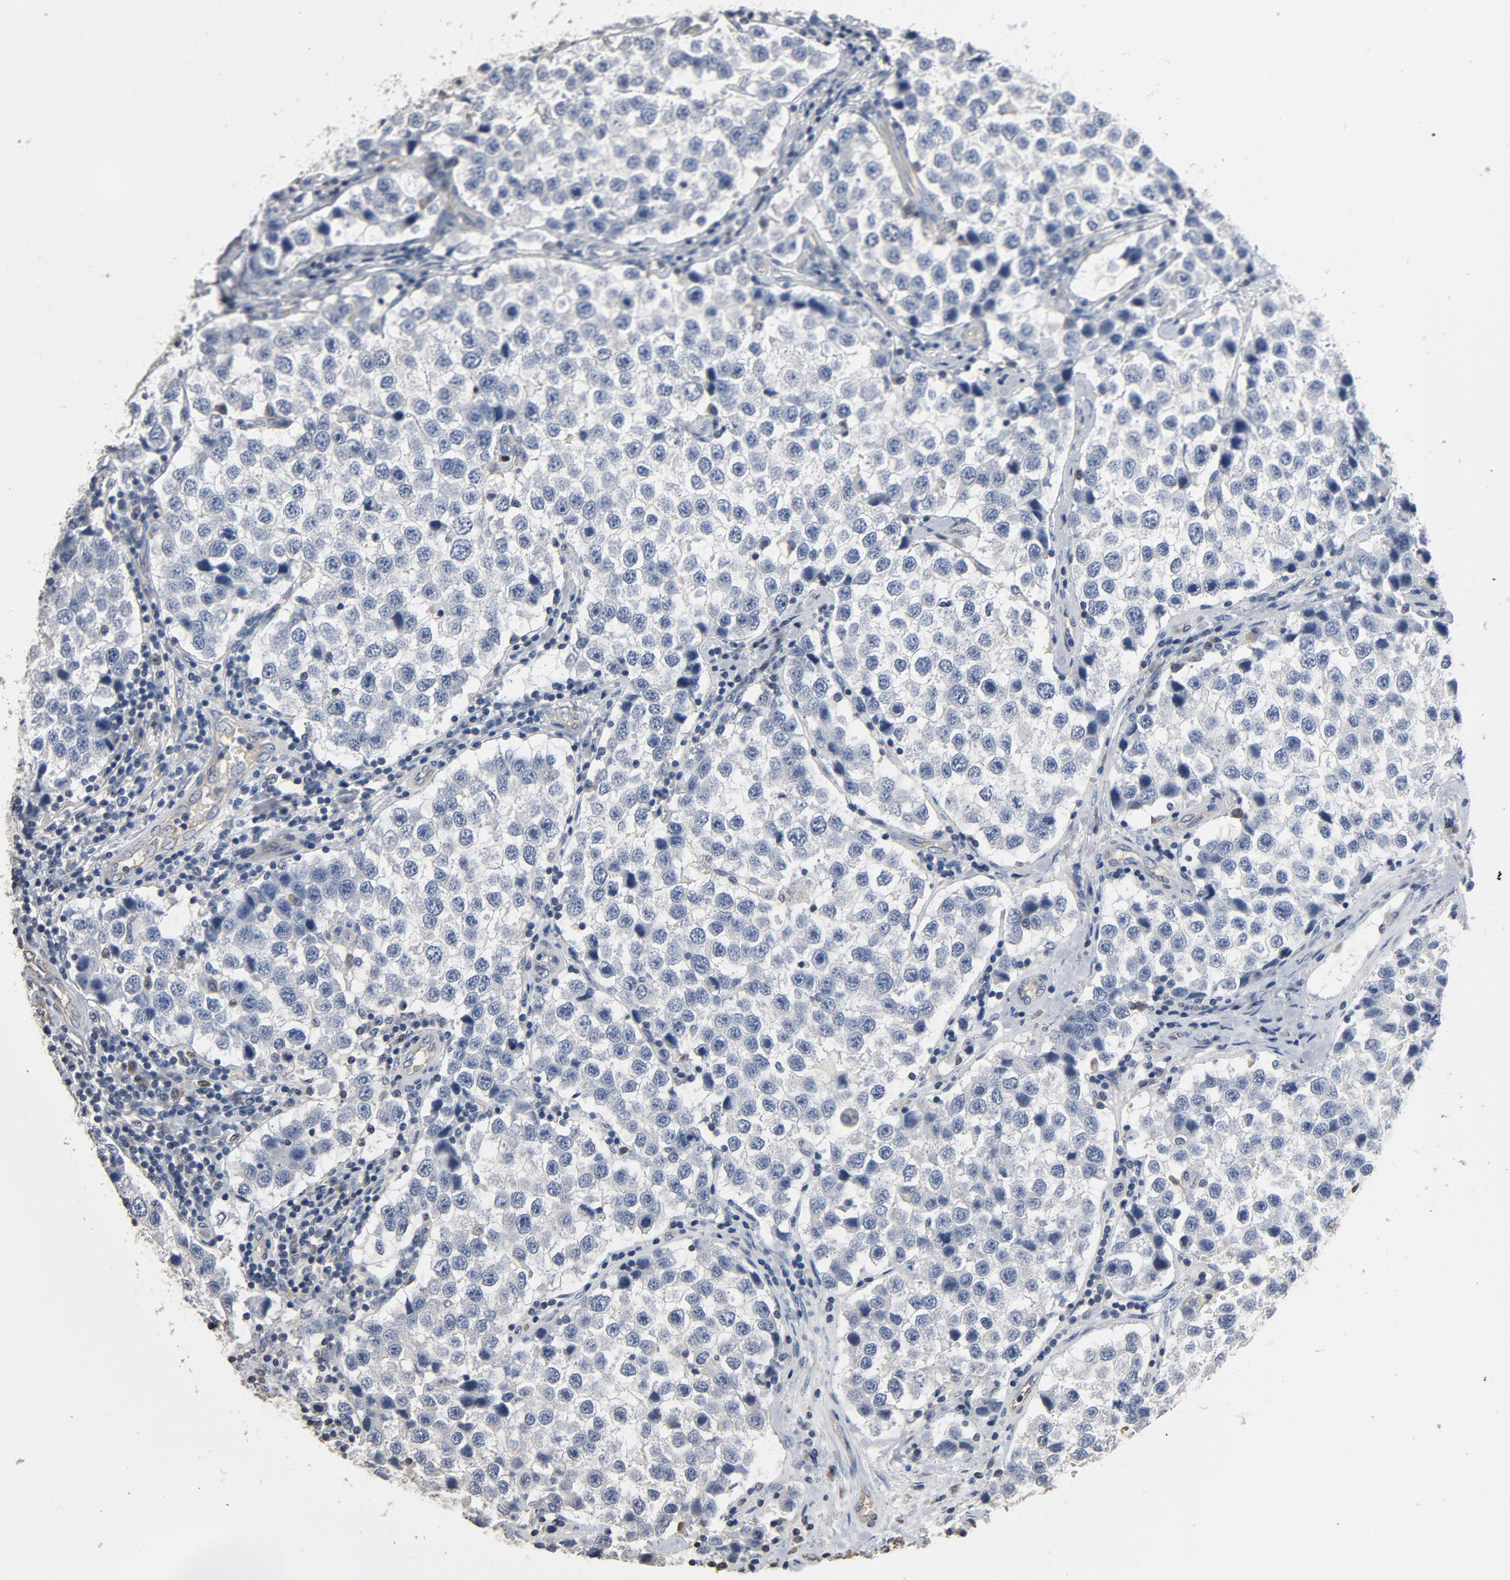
{"staining": {"intensity": "negative", "quantity": "none", "location": "none"}, "tissue": "testis cancer", "cell_type": "Tumor cells", "image_type": "cancer", "snomed": [{"axis": "morphology", "description": "Seminoma, NOS"}, {"axis": "topography", "description": "Testis"}], "caption": "The image demonstrates no significant positivity in tumor cells of testis seminoma.", "gene": "SOX6", "patient": {"sex": "male", "age": 39}}